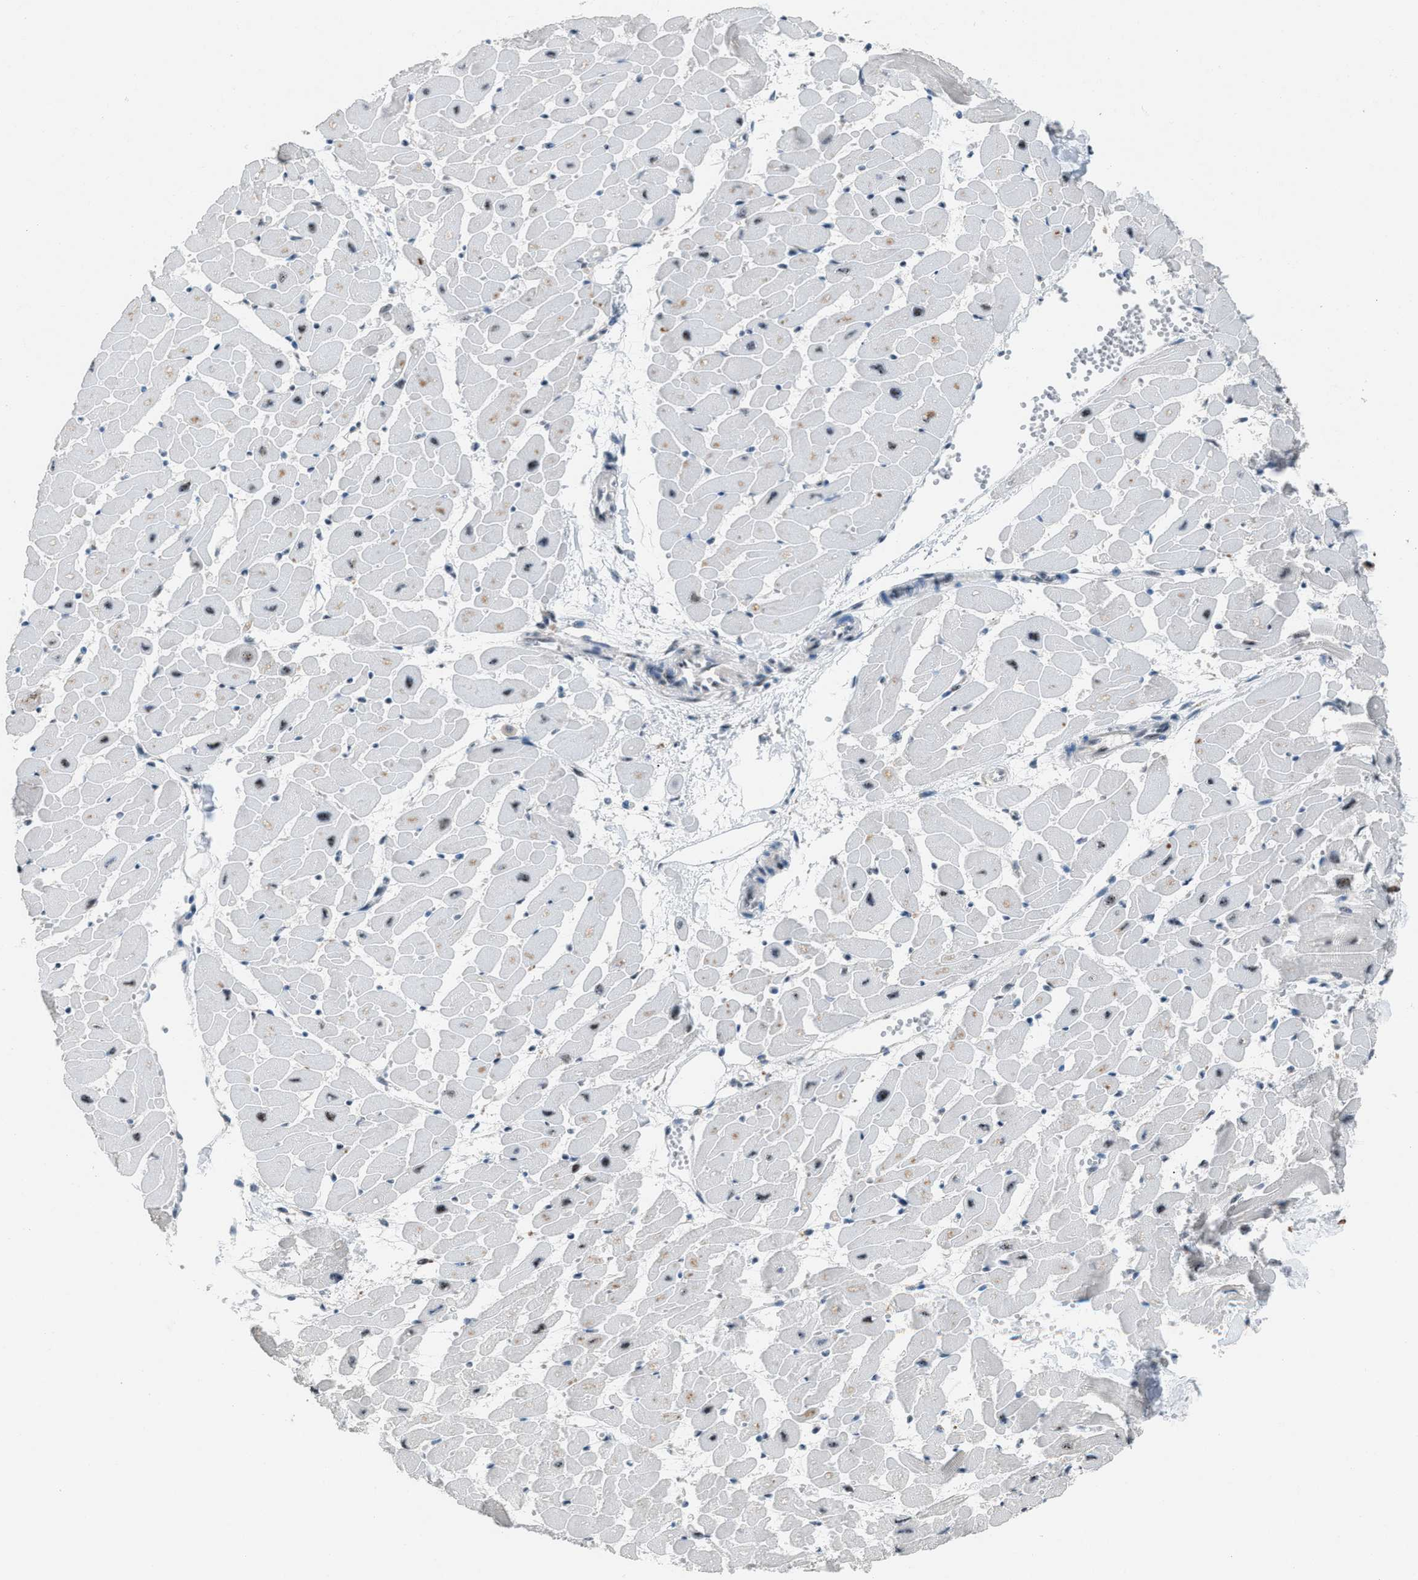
{"staining": {"intensity": "weak", "quantity": "<25%", "location": "nuclear"}, "tissue": "heart muscle", "cell_type": "Cardiomyocytes", "image_type": "normal", "snomed": [{"axis": "morphology", "description": "Normal tissue, NOS"}, {"axis": "topography", "description": "Heart"}], "caption": "The micrograph displays no significant expression in cardiomyocytes of heart muscle.", "gene": "CENPP", "patient": {"sex": "female", "age": 19}}